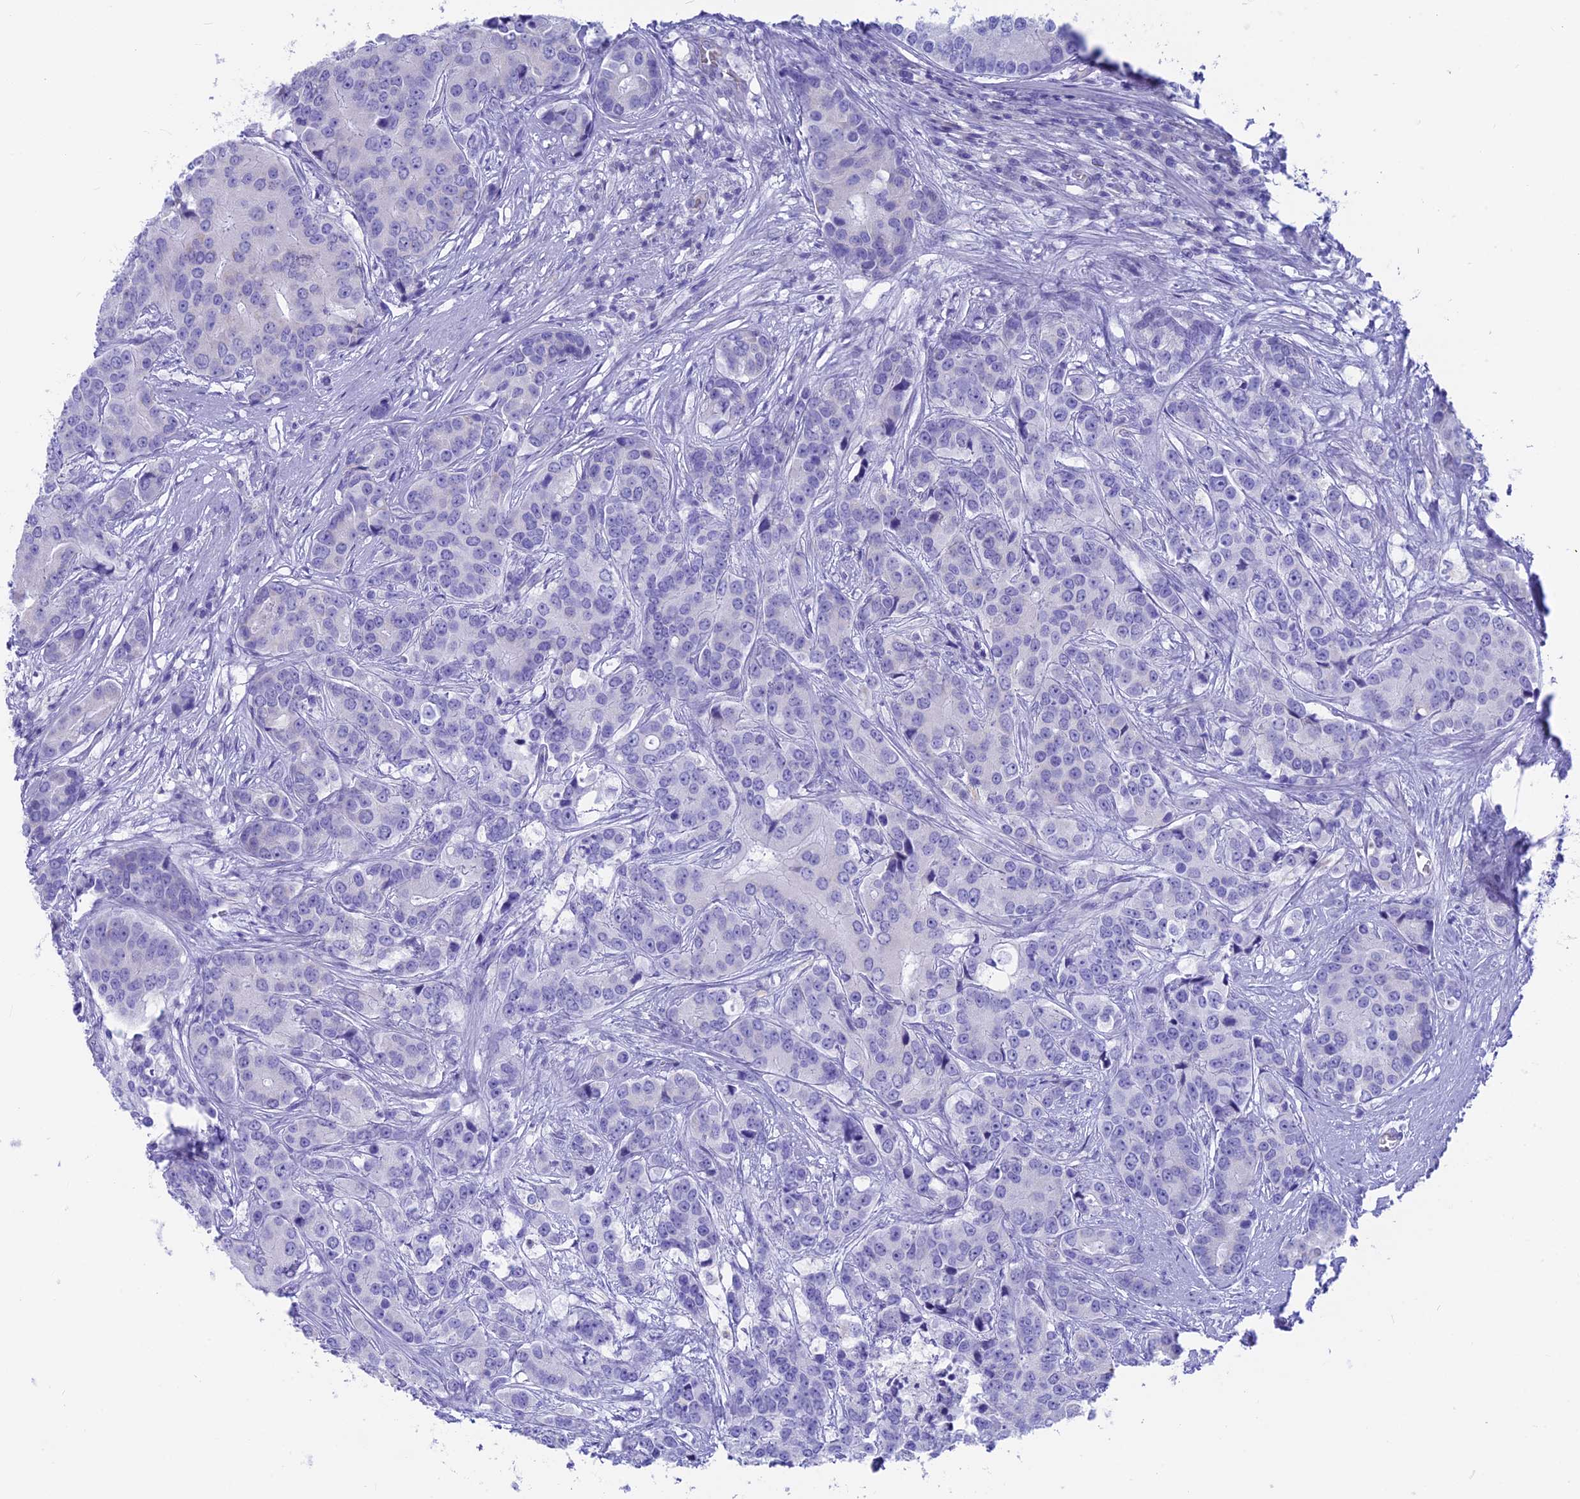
{"staining": {"intensity": "negative", "quantity": "none", "location": "none"}, "tissue": "prostate cancer", "cell_type": "Tumor cells", "image_type": "cancer", "snomed": [{"axis": "morphology", "description": "Adenocarcinoma, High grade"}, {"axis": "topography", "description": "Prostate"}], "caption": "IHC micrograph of neoplastic tissue: human prostate cancer stained with DAB (3,3'-diaminobenzidine) shows no significant protein positivity in tumor cells.", "gene": "GNGT2", "patient": {"sex": "male", "age": 62}}